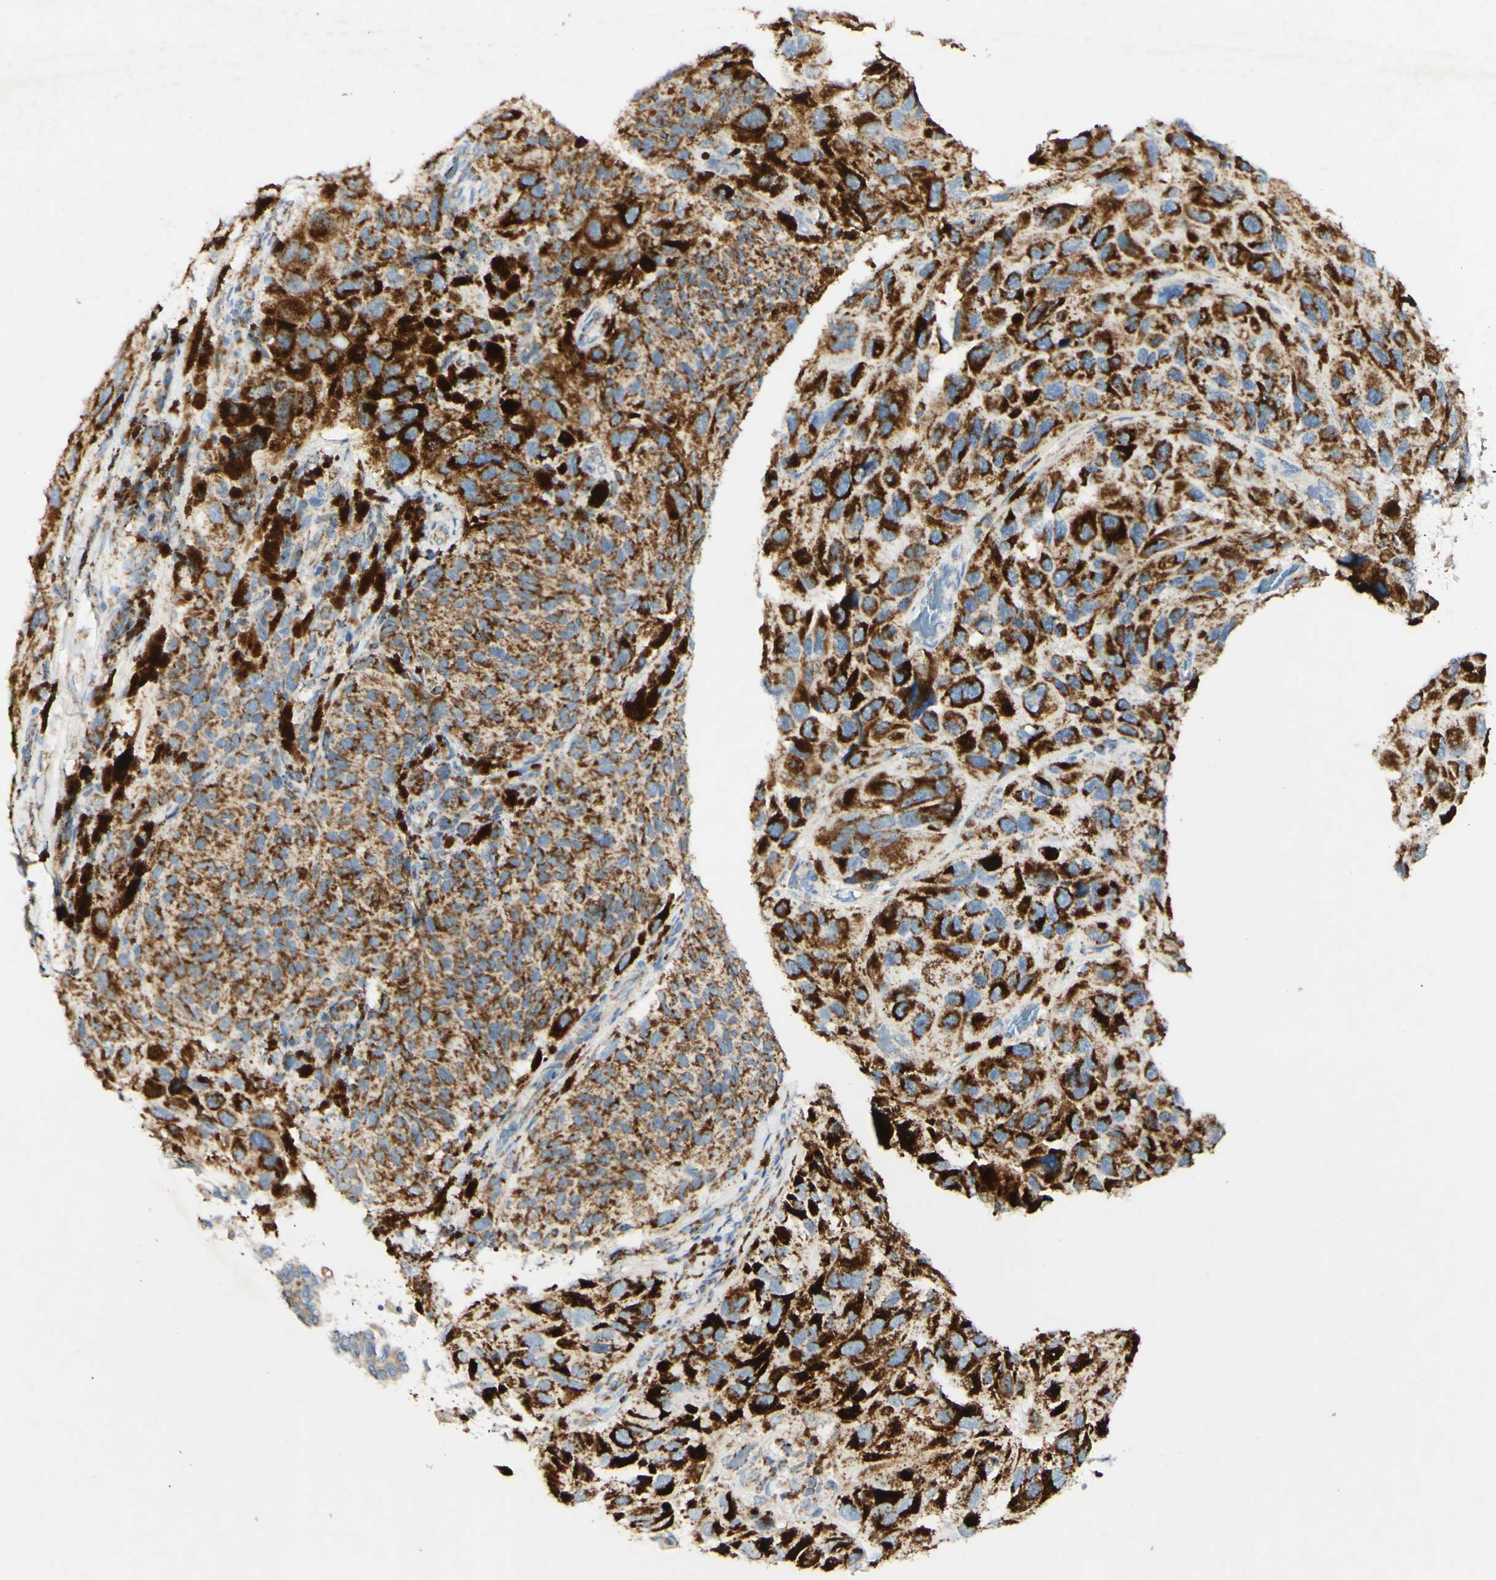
{"staining": {"intensity": "strong", "quantity": ">75%", "location": "cytoplasmic/membranous"}, "tissue": "melanoma", "cell_type": "Tumor cells", "image_type": "cancer", "snomed": [{"axis": "morphology", "description": "Malignant melanoma, NOS"}, {"axis": "topography", "description": "Skin"}], "caption": "Immunohistochemical staining of human malignant melanoma displays strong cytoplasmic/membranous protein staining in about >75% of tumor cells. (IHC, brightfield microscopy, high magnification).", "gene": "OXCT1", "patient": {"sex": "female", "age": 73}}